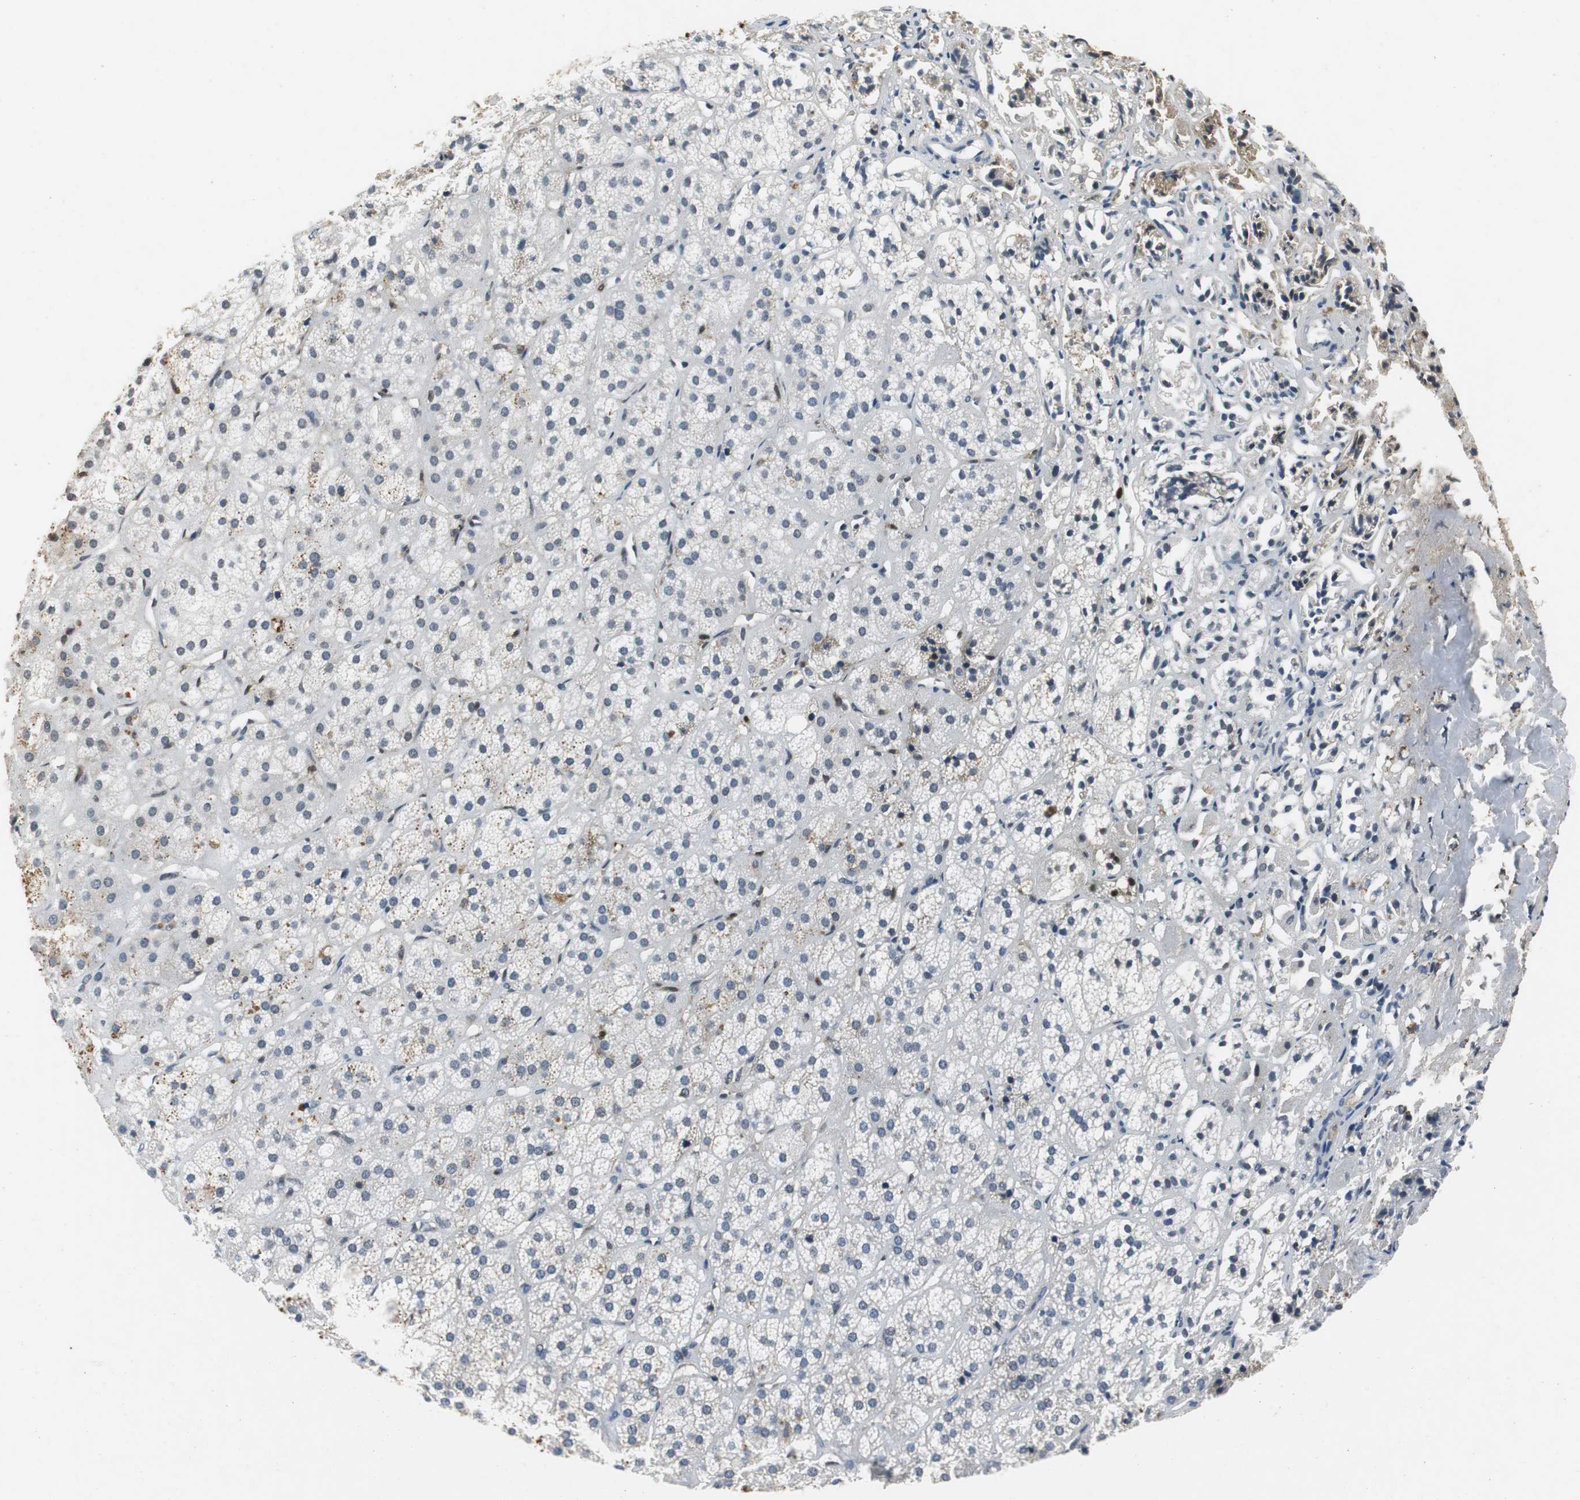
{"staining": {"intensity": "negative", "quantity": "none", "location": "none"}, "tissue": "adrenal gland", "cell_type": "Glandular cells", "image_type": "normal", "snomed": [{"axis": "morphology", "description": "Normal tissue, NOS"}, {"axis": "topography", "description": "Adrenal gland"}], "caption": "This photomicrograph is of unremarkable adrenal gland stained with immunohistochemistry to label a protein in brown with the nuclei are counter-stained blue. There is no staining in glandular cells.", "gene": "ORM1", "patient": {"sex": "female", "age": 71}}